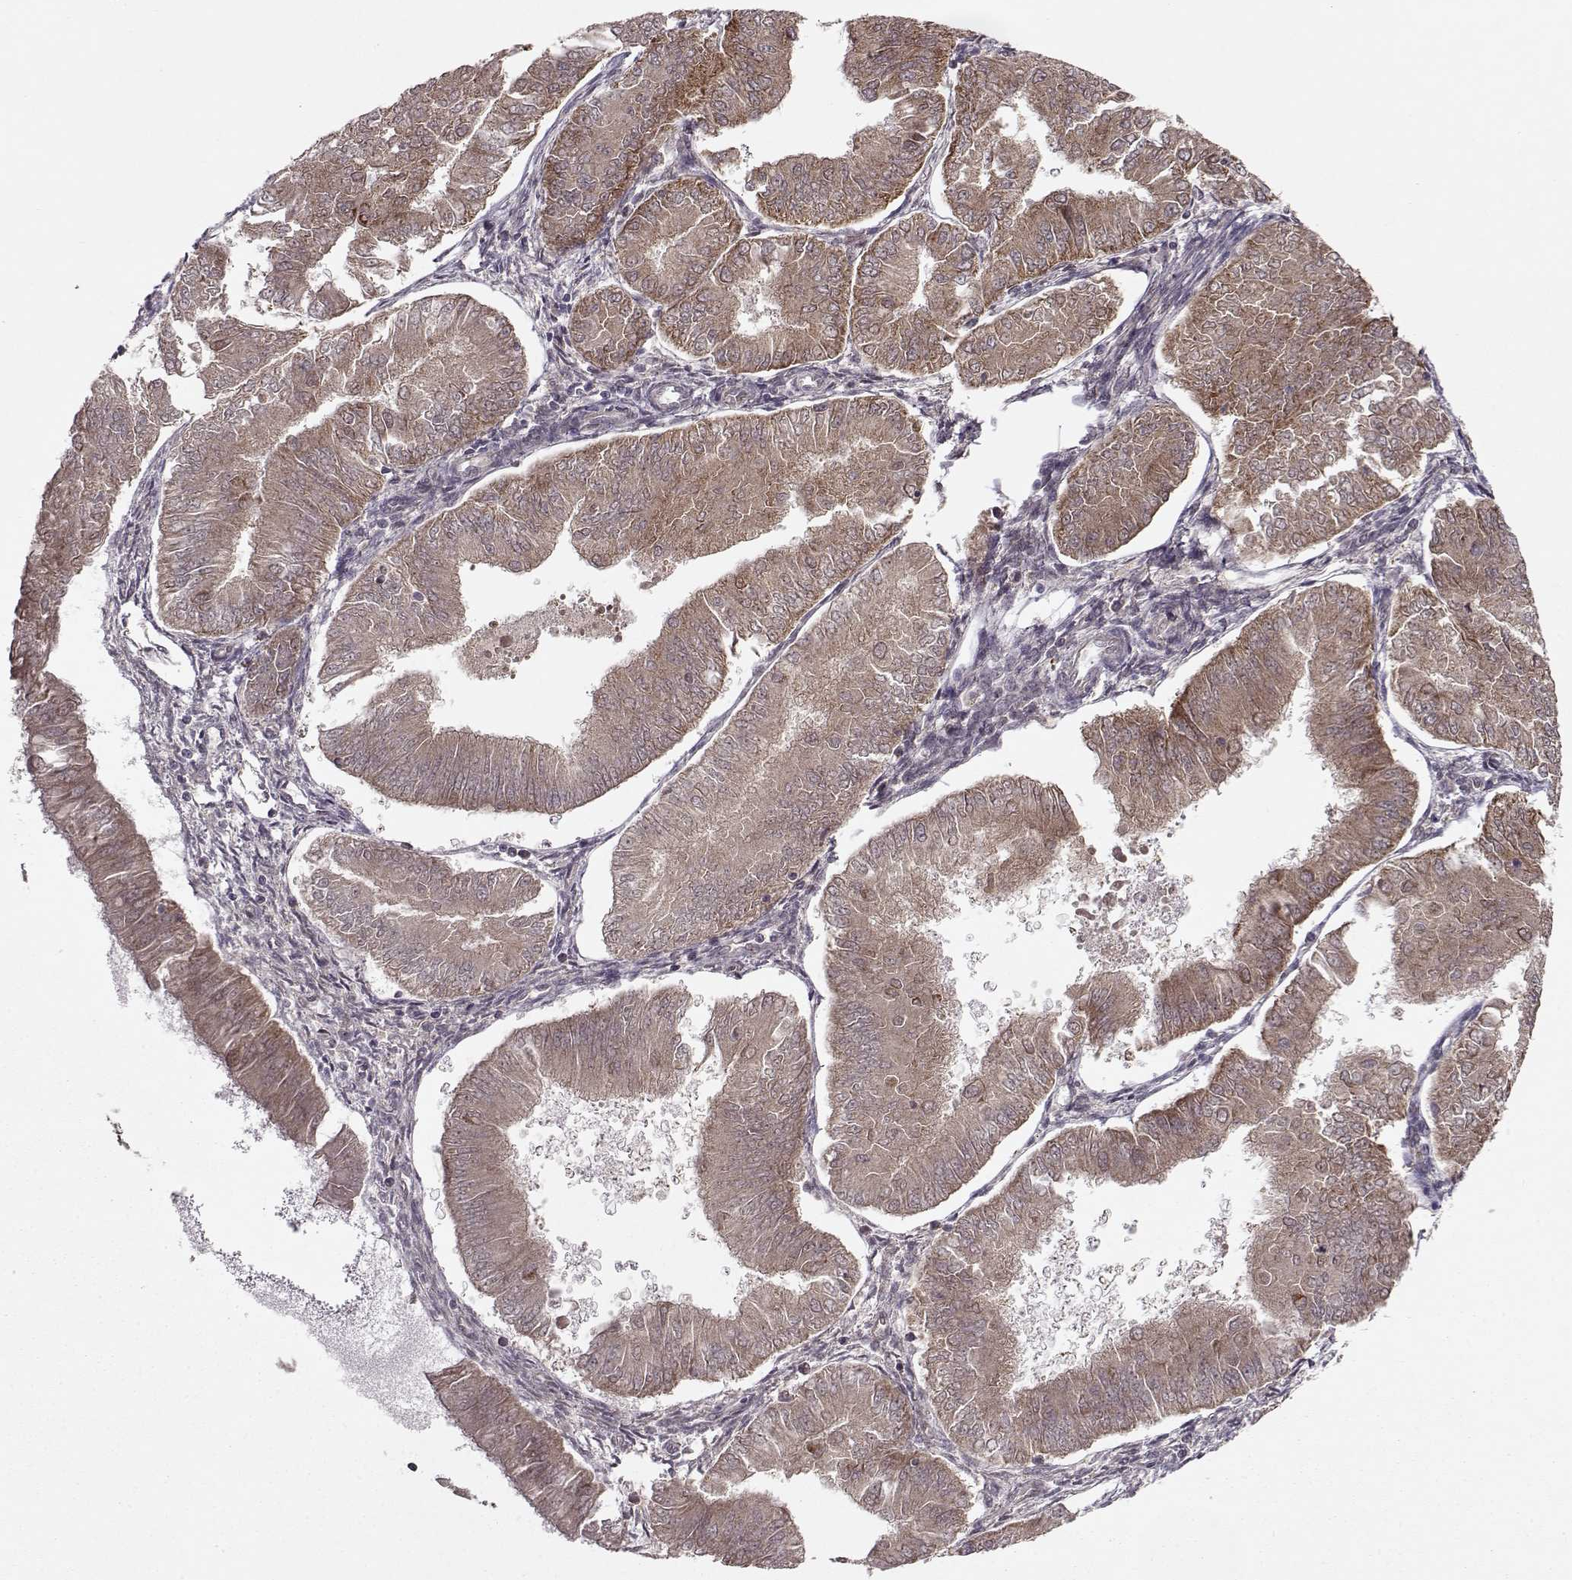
{"staining": {"intensity": "moderate", "quantity": ">75%", "location": "cytoplasmic/membranous"}, "tissue": "endometrial cancer", "cell_type": "Tumor cells", "image_type": "cancer", "snomed": [{"axis": "morphology", "description": "Adenocarcinoma, NOS"}, {"axis": "topography", "description": "Endometrium"}], "caption": "High-power microscopy captured an IHC photomicrograph of adenocarcinoma (endometrial), revealing moderate cytoplasmic/membranous expression in about >75% of tumor cells.", "gene": "RAI1", "patient": {"sex": "female", "age": 53}}